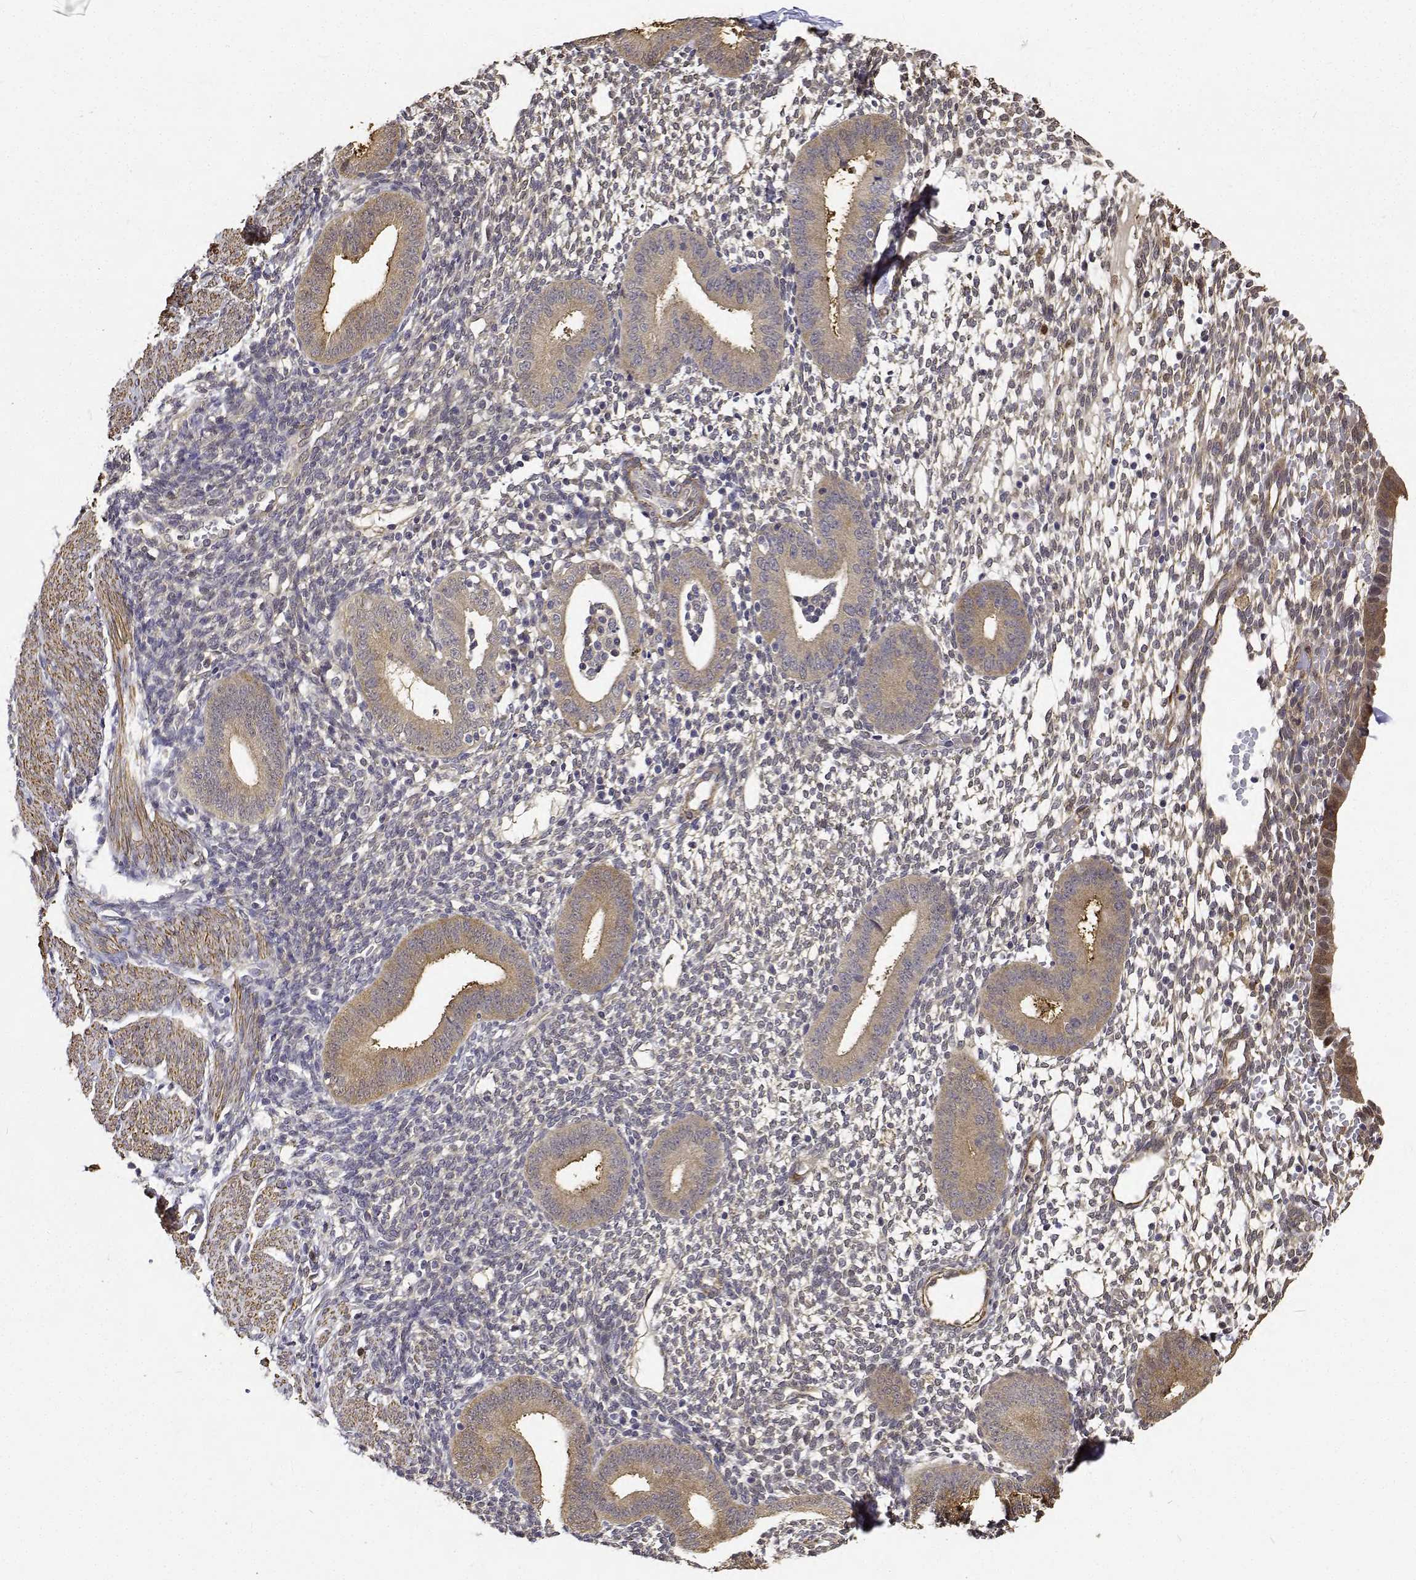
{"staining": {"intensity": "weak", "quantity": "25%-75%", "location": "cytoplasmic/membranous"}, "tissue": "endometrium", "cell_type": "Cells in endometrial stroma", "image_type": "normal", "snomed": [{"axis": "morphology", "description": "Normal tissue, NOS"}, {"axis": "topography", "description": "Endometrium"}], "caption": "Immunohistochemical staining of benign human endometrium exhibits weak cytoplasmic/membranous protein staining in about 25%-75% of cells in endometrial stroma.", "gene": "PCID2", "patient": {"sex": "female", "age": 40}}